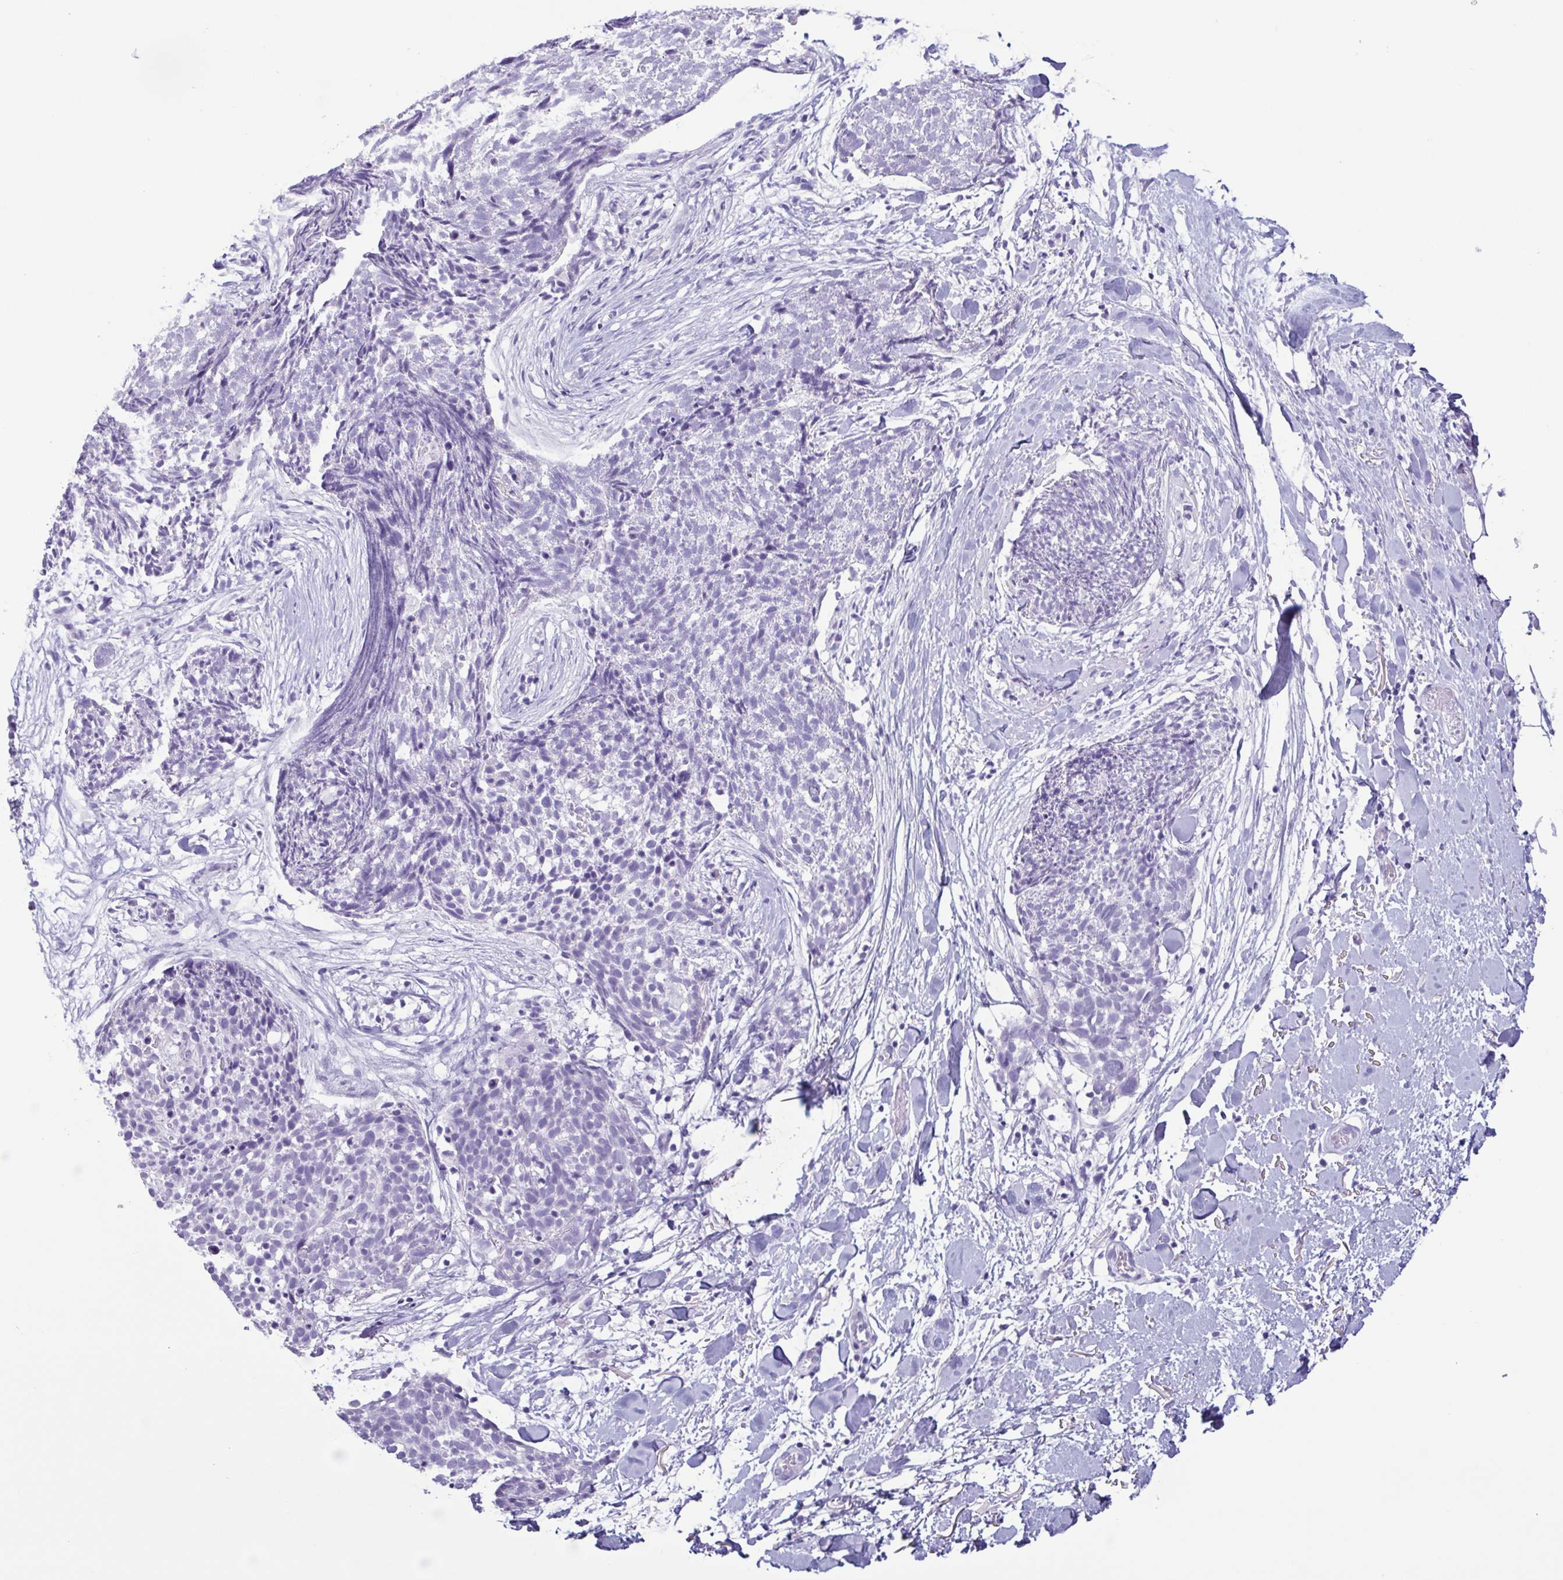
{"staining": {"intensity": "negative", "quantity": "none", "location": "none"}, "tissue": "skin cancer", "cell_type": "Tumor cells", "image_type": "cancer", "snomed": [{"axis": "morphology", "description": "Squamous cell carcinoma, NOS"}, {"axis": "topography", "description": "Skin"}, {"axis": "topography", "description": "Vulva"}], "caption": "An immunohistochemistry image of skin cancer (squamous cell carcinoma) is shown. There is no staining in tumor cells of skin cancer (squamous cell carcinoma). Nuclei are stained in blue.", "gene": "LTF", "patient": {"sex": "female", "age": 75}}